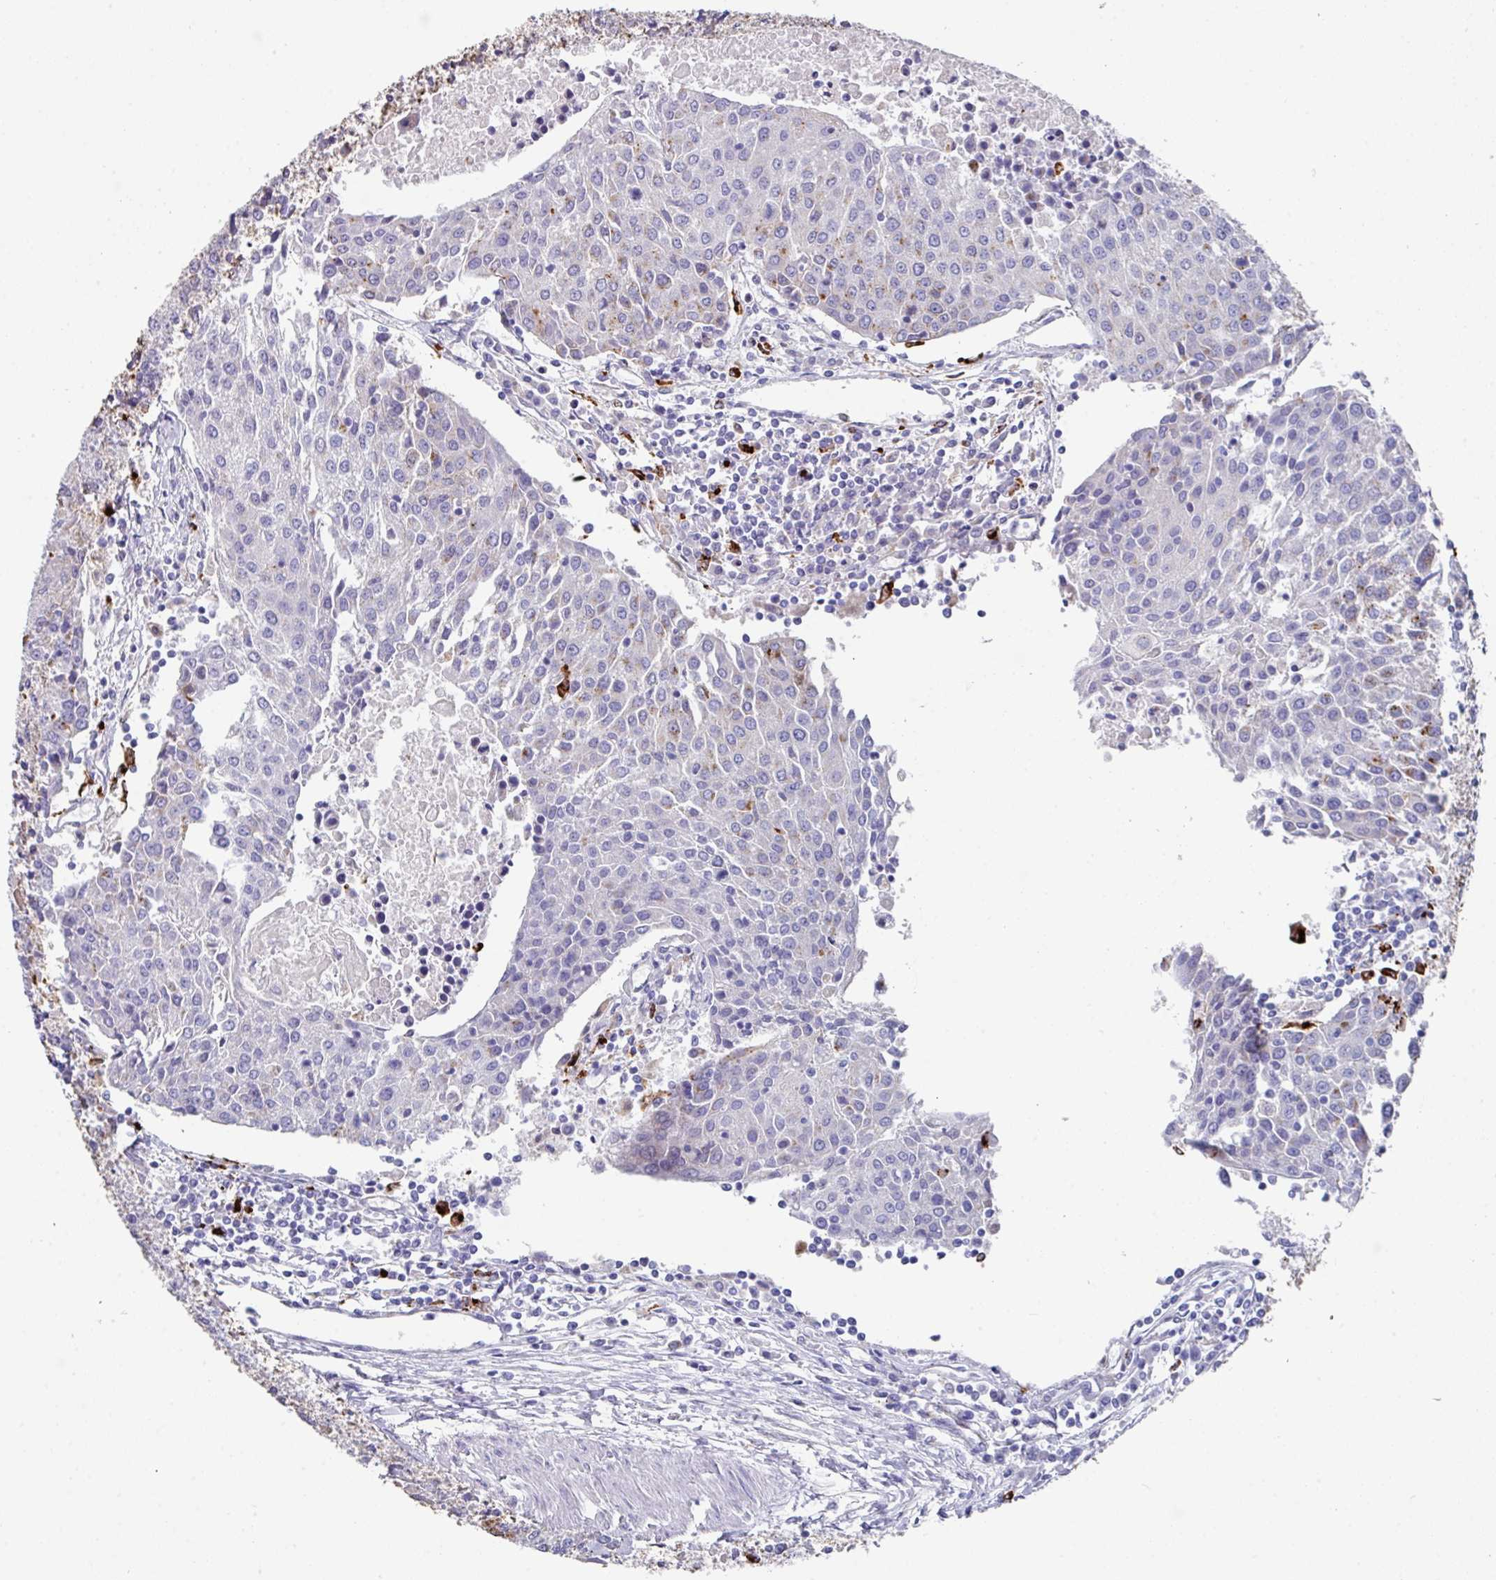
{"staining": {"intensity": "moderate", "quantity": "<25%", "location": "cytoplasmic/membranous"}, "tissue": "urothelial cancer", "cell_type": "Tumor cells", "image_type": "cancer", "snomed": [{"axis": "morphology", "description": "Urothelial carcinoma, High grade"}, {"axis": "topography", "description": "Urinary bladder"}], "caption": "High-grade urothelial carcinoma tissue exhibits moderate cytoplasmic/membranous staining in about <25% of tumor cells, visualized by immunohistochemistry.", "gene": "CPVL", "patient": {"sex": "female", "age": 85}}